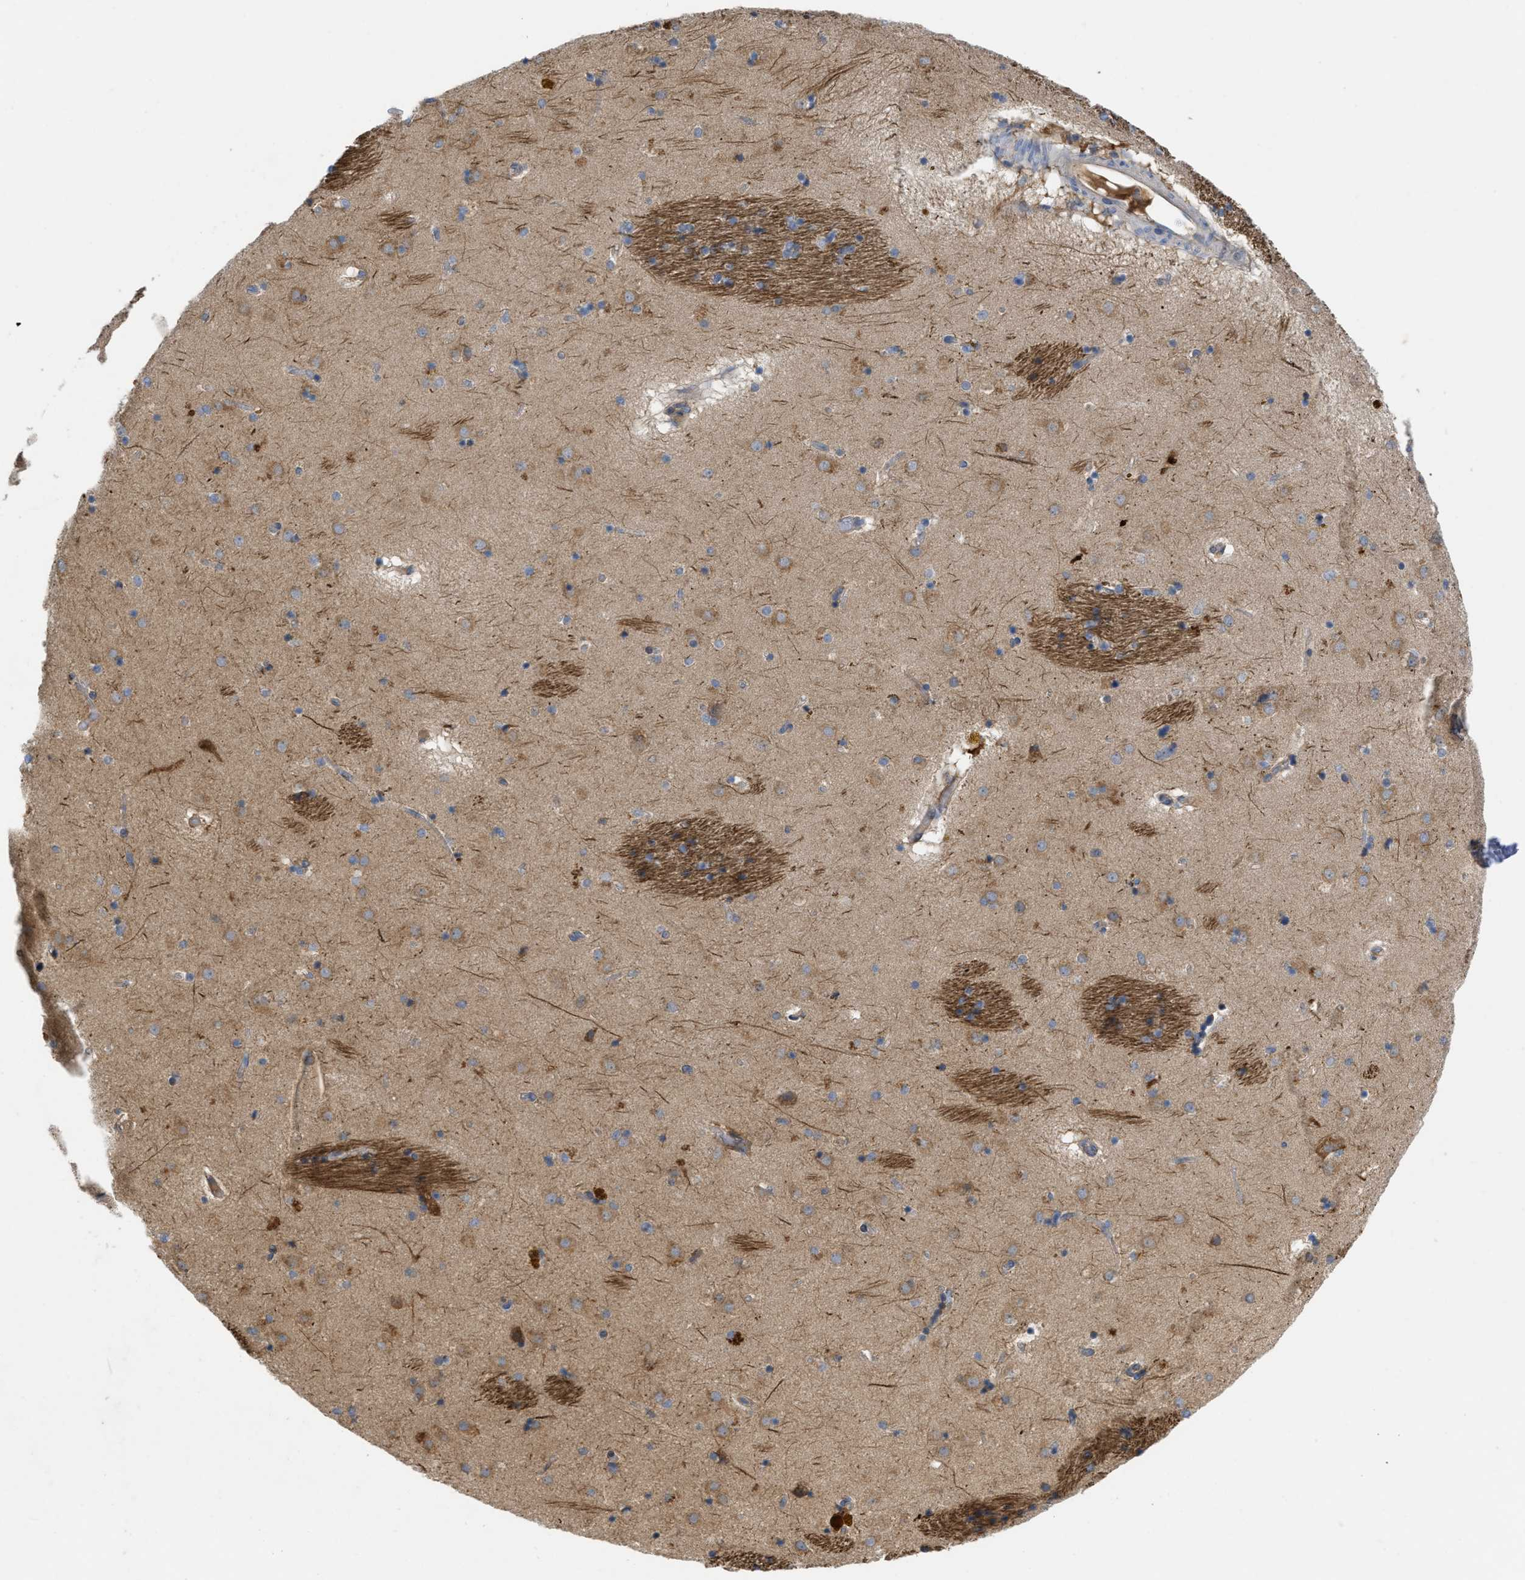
{"staining": {"intensity": "negative", "quantity": "none", "location": "none"}, "tissue": "caudate", "cell_type": "Glial cells", "image_type": "normal", "snomed": [{"axis": "morphology", "description": "Normal tissue, NOS"}, {"axis": "topography", "description": "Lateral ventricle wall"}], "caption": "IHC image of unremarkable caudate: human caudate stained with DAB (3,3'-diaminobenzidine) shows no significant protein staining in glial cells. (Stains: DAB IHC with hematoxylin counter stain, Microscopy: brightfield microscopy at high magnification).", "gene": "TMEM131", "patient": {"sex": "male", "age": 70}}